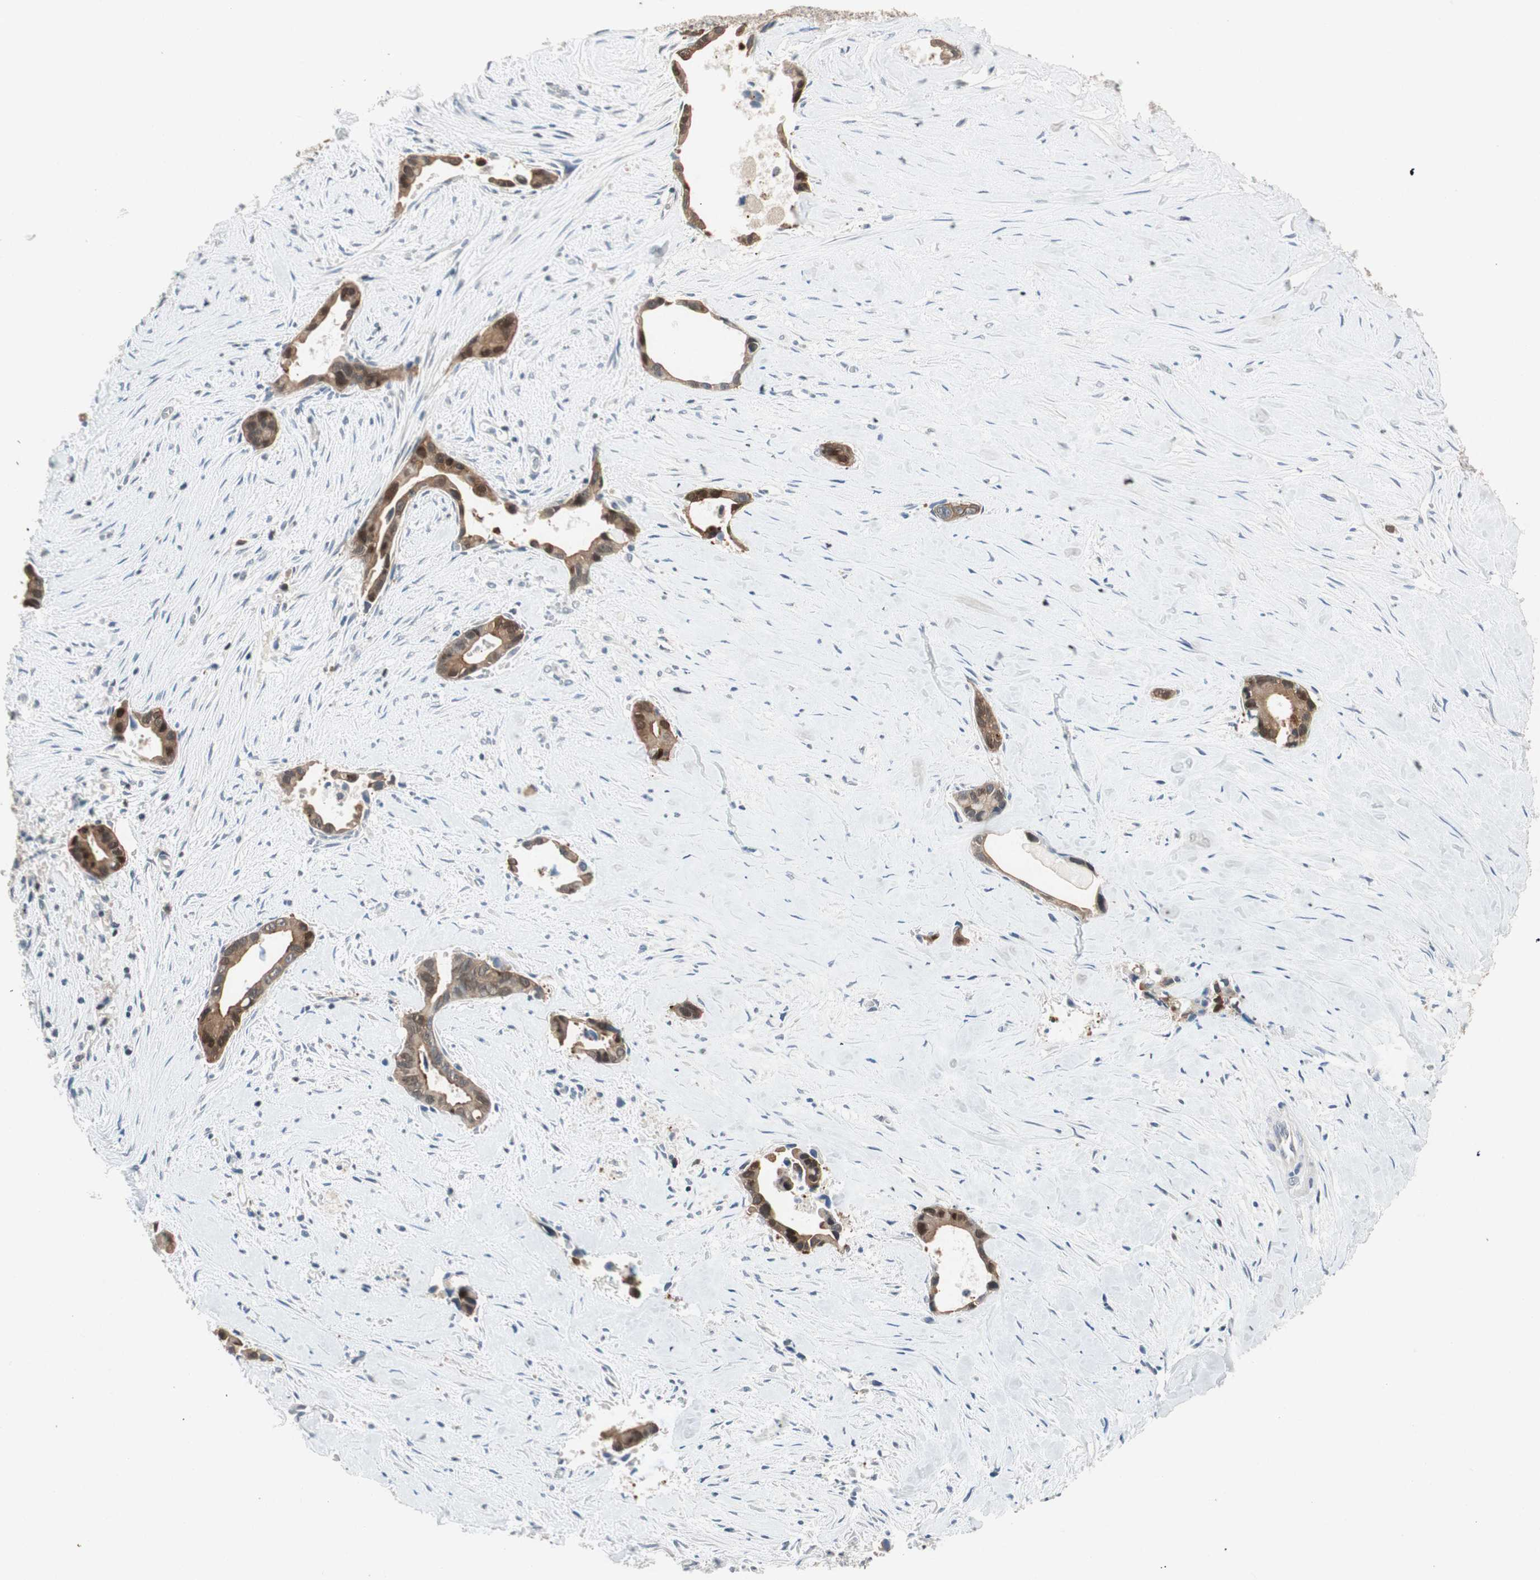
{"staining": {"intensity": "weak", "quantity": ">75%", "location": "cytoplasmic/membranous,nuclear"}, "tissue": "liver cancer", "cell_type": "Tumor cells", "image_type": "cancer", "snomed": [{"axis": "morphology", "description": "Cholangiocarcinoma"}, {"axis": "topography", "description": "Liver"}], "caption": "Tumor cells exhibit low levels of weak cytoplasmic/membranous and nuclear positivity in about >75% of cells in human cholangiocarcinoma (liver).", "gene": "SERPINB5", "patient": {"sex": "female", "age": 55}}